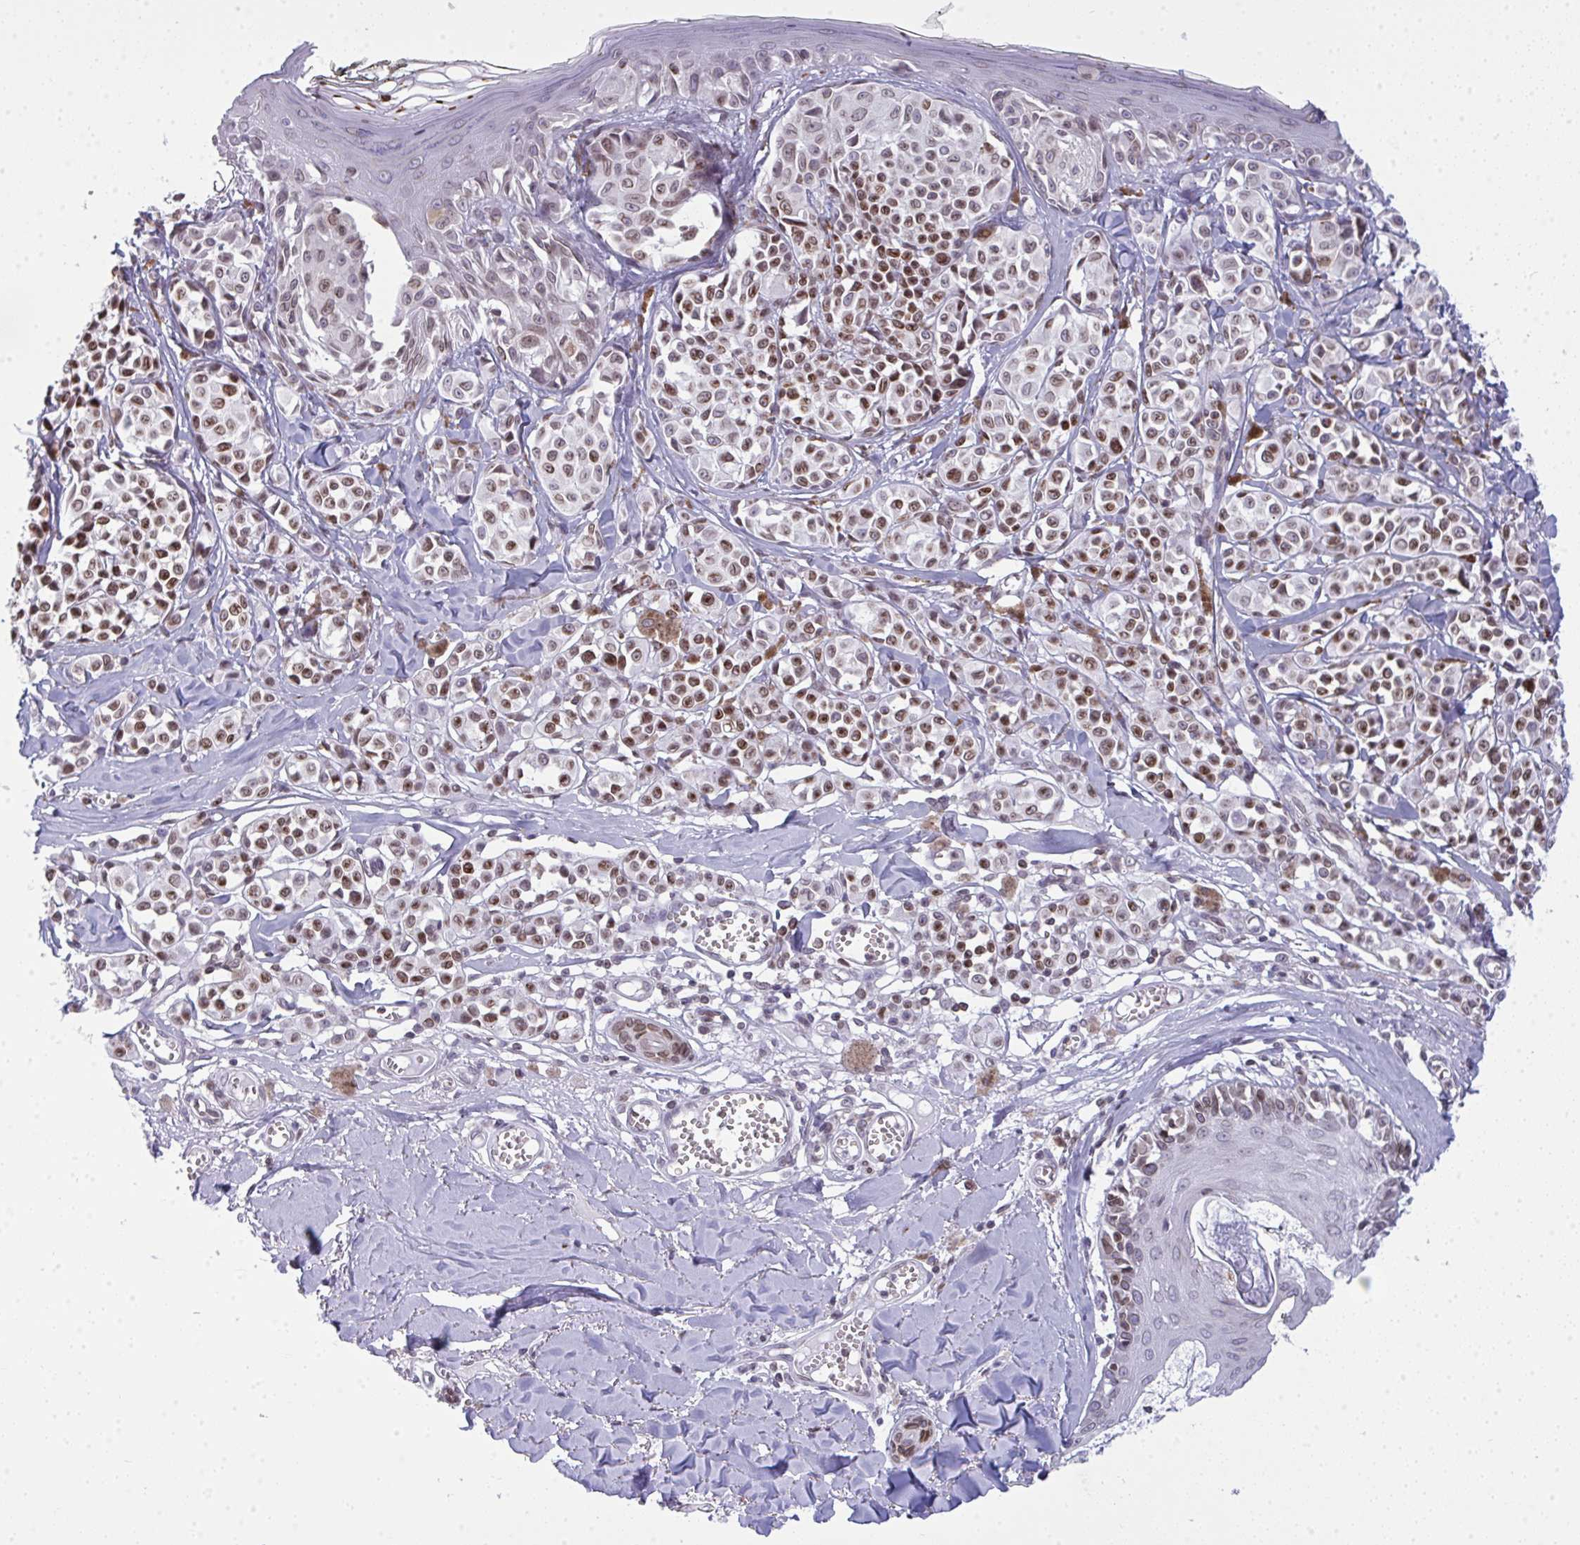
{"staining": {"intensity": "moderate", "quantity": "25%-75%", "location": "nuclear"}, "tissue": "melanoma", "cell_type": "Tumor cells", "image_type": "cancer", "snomed": [{"axis": "morphology", "description": "Malignant melanoma, NOS"}, {"axis": "topography", "description": "Skin"}], "caption": "Protein staining by immunohistochemistry exhibits moderate nuclear expression in about 25%-75% of tumor cells in melanoma.", "gene": "LMNB2", "patient": {"sex": "female", "age": 43}}